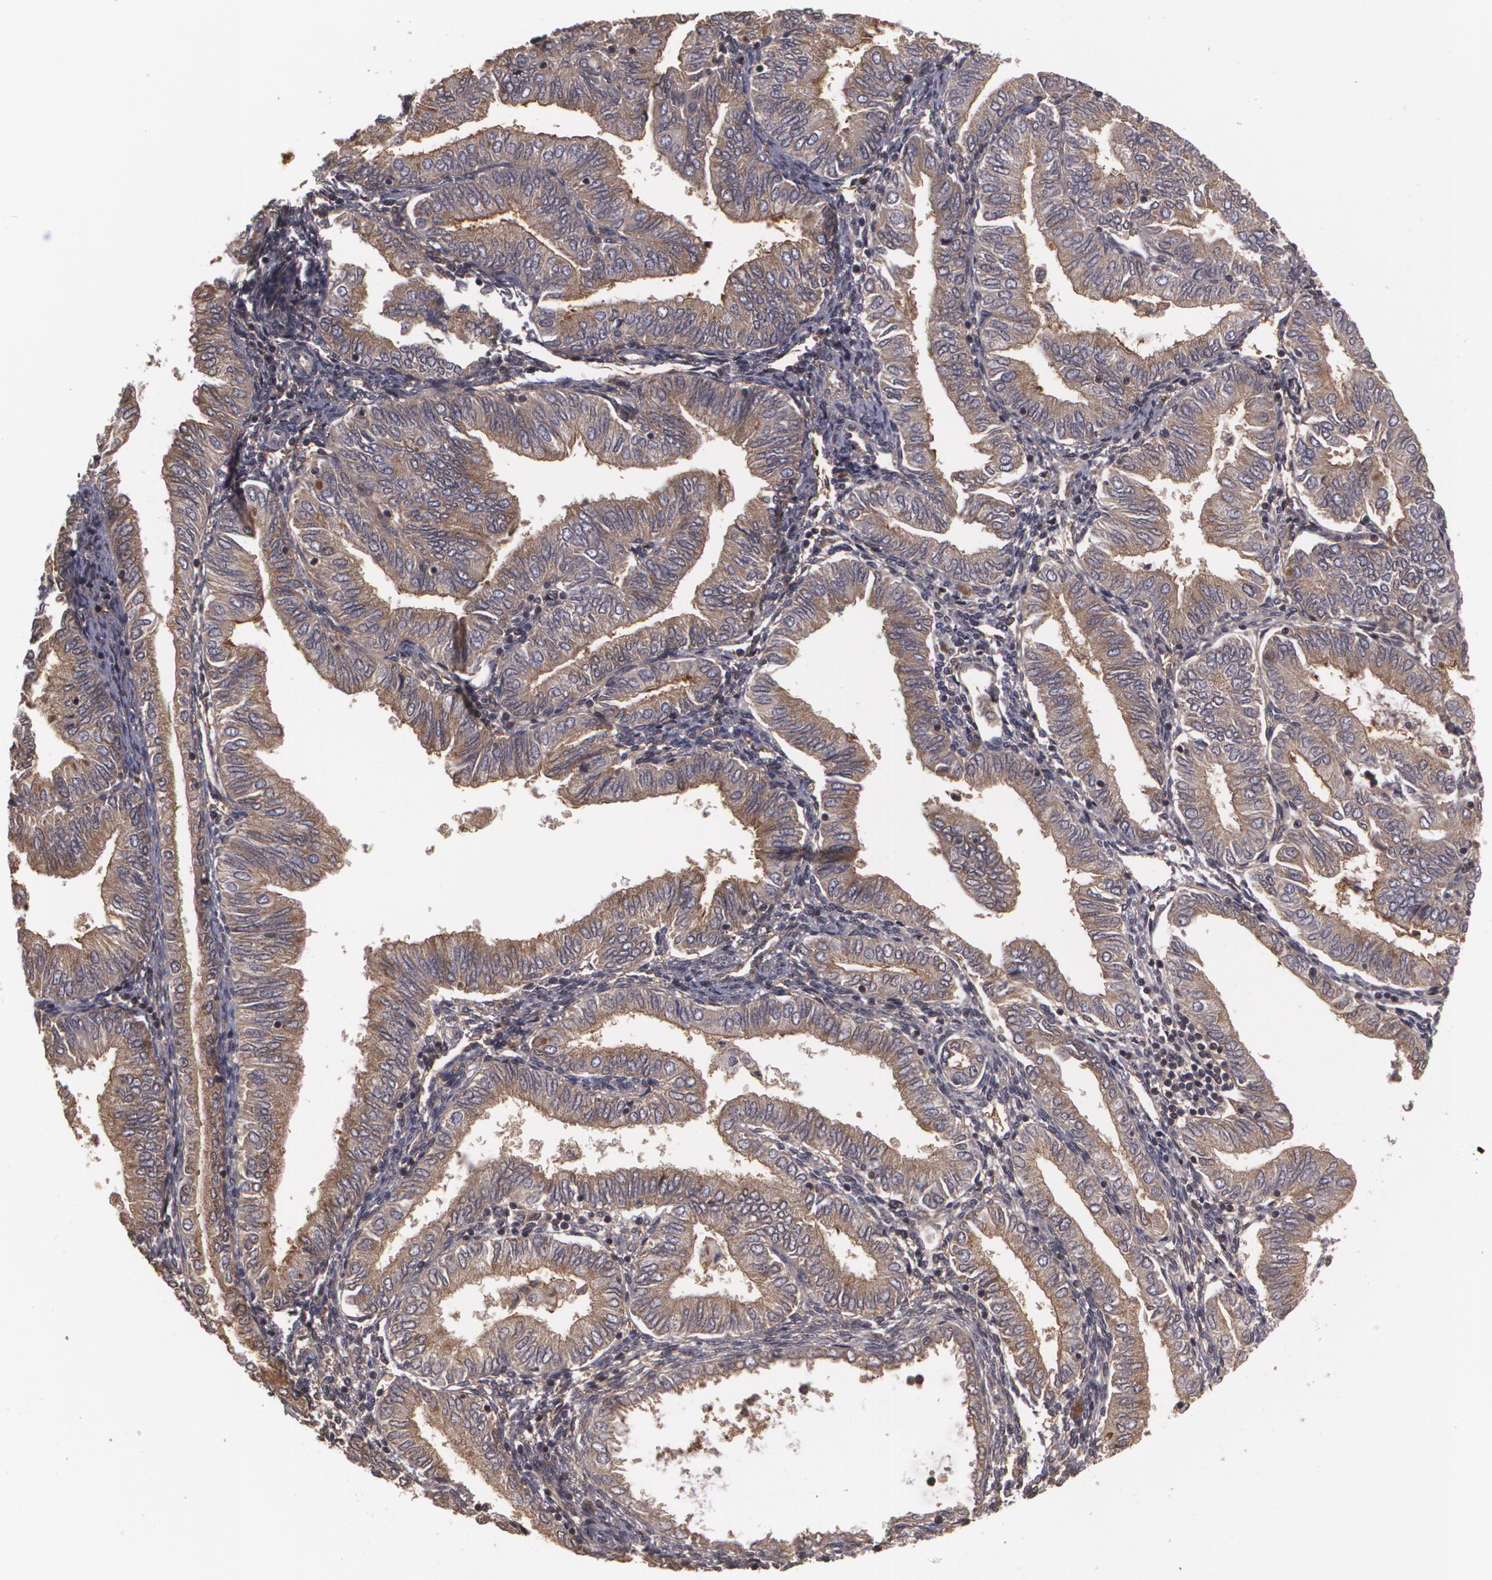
{"staining": {"intensity": "weak", "quantity": ">75%", "location": "cytoplasmic/membranous"}, "tissue": "endometrial cancer", "cell_type": "Tumor cells", "image_type": "cancer", "snomed": [{"axis": "morphology", "description": "Adenocarcinoma, NOS"}, {"axis": "topography", "description": "Endometrium"}], "caption": "An immunohistochemistry (IHC) micrograph of neoplastic tissue is shown. Protein staining in brown highlights weak cytoplasmic/membranous positivity in endometrial cancer (adenocarcinoma) within tumor cells. (brown staining indicates protein expression, while blue staining denotes nuclei).", "gene": "HRAS", "patient": {"sex": "female", "age": 51}}